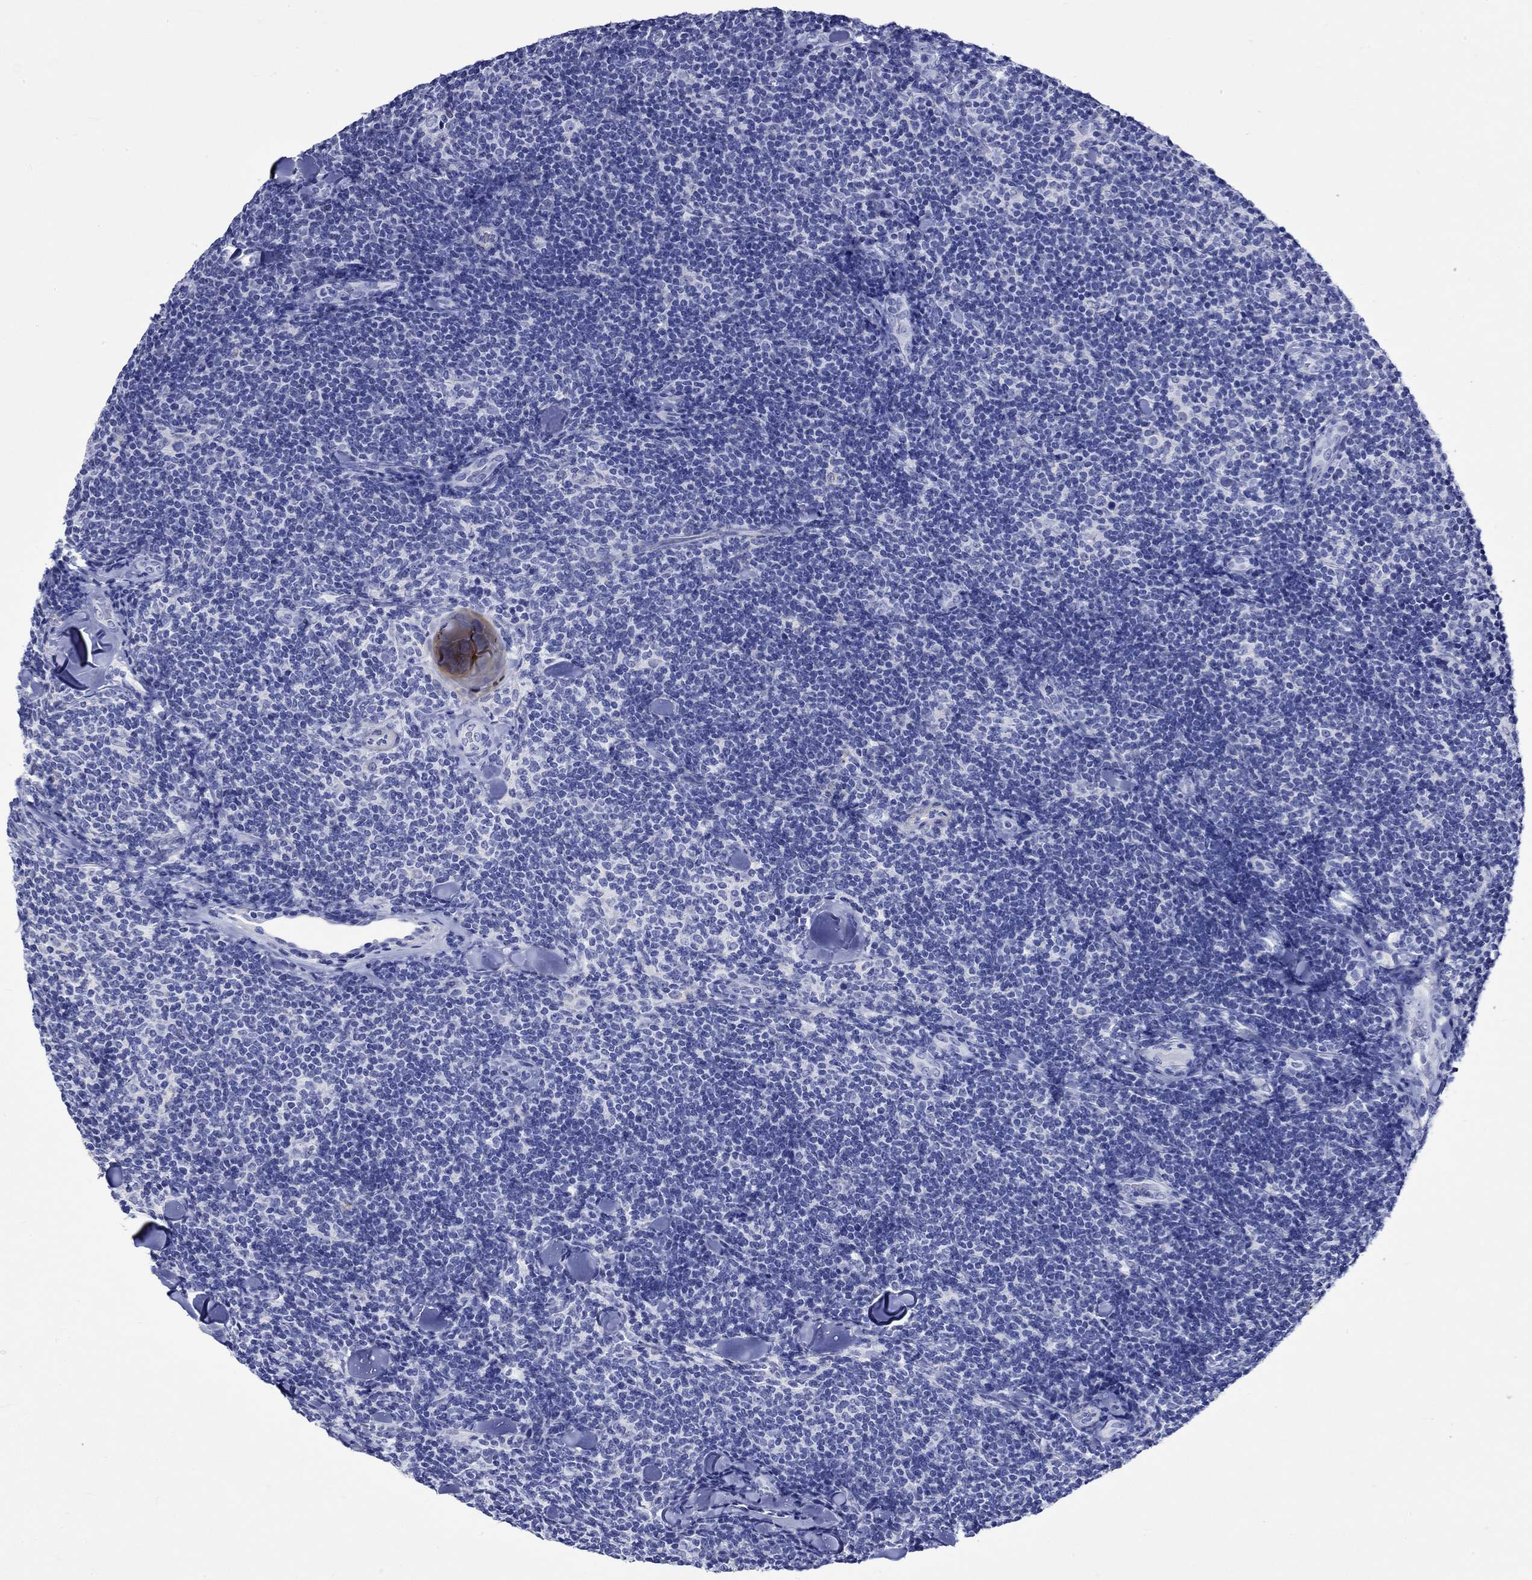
{"staining": {"intensity": "negative", "quantity": "none", "location": "none"}, "tissue": "lymphoma", "cell_type": "Tumor cells", "image_type": "cancer", "snomed": [{"axis": "morphology", "description": "Malignant lymphoma, non-Hodgkin's type, Low grade"}, {"axis": "topography", "description": "Lymph node"}], "caption": "A photomicrograph of malignant lymphoma, non-Hodgkin's type (low-grade) stained for a protein displays no brown staining in tumor cells.", "gene": "CRYAB", "patient": {"sex": "female", "age": 56}}